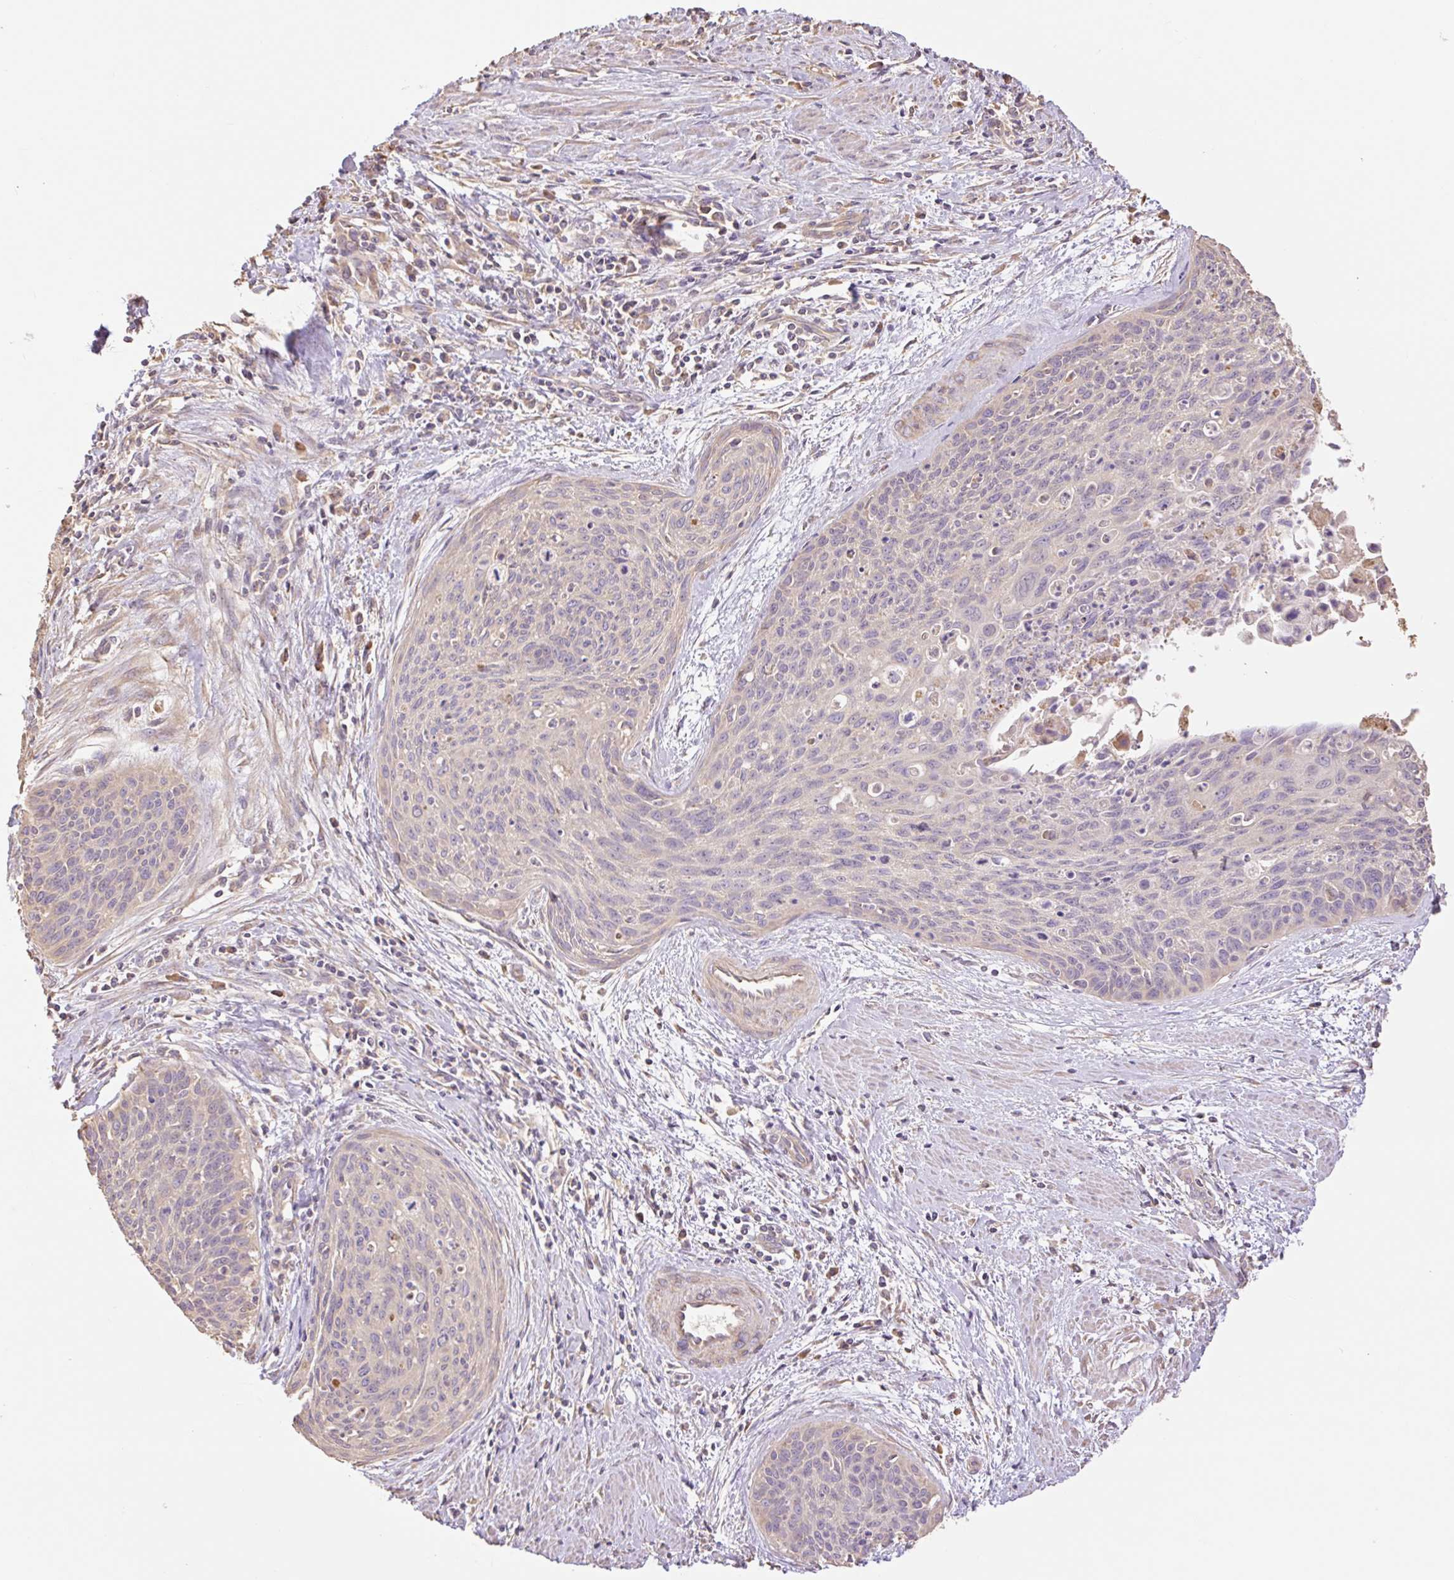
{"staining": {"intensity": "negative", "quantity": "none", "location": "none"}, "tissue": "cervical cancer", "cell_type": "Tumor cells", "image_type": "cancer", "snomed": [{"axis": "morphology", "description": "Squamous cell carcinoma, NOS"}, {"axis": "topography", "description": "Cervix"}], "caption": "Tumor cells are negative for brown protein staining in cervical cancer (squamous cell carcinoma).", "gene": "DESI1", "patient": {"sex": "female", "age": 55}}